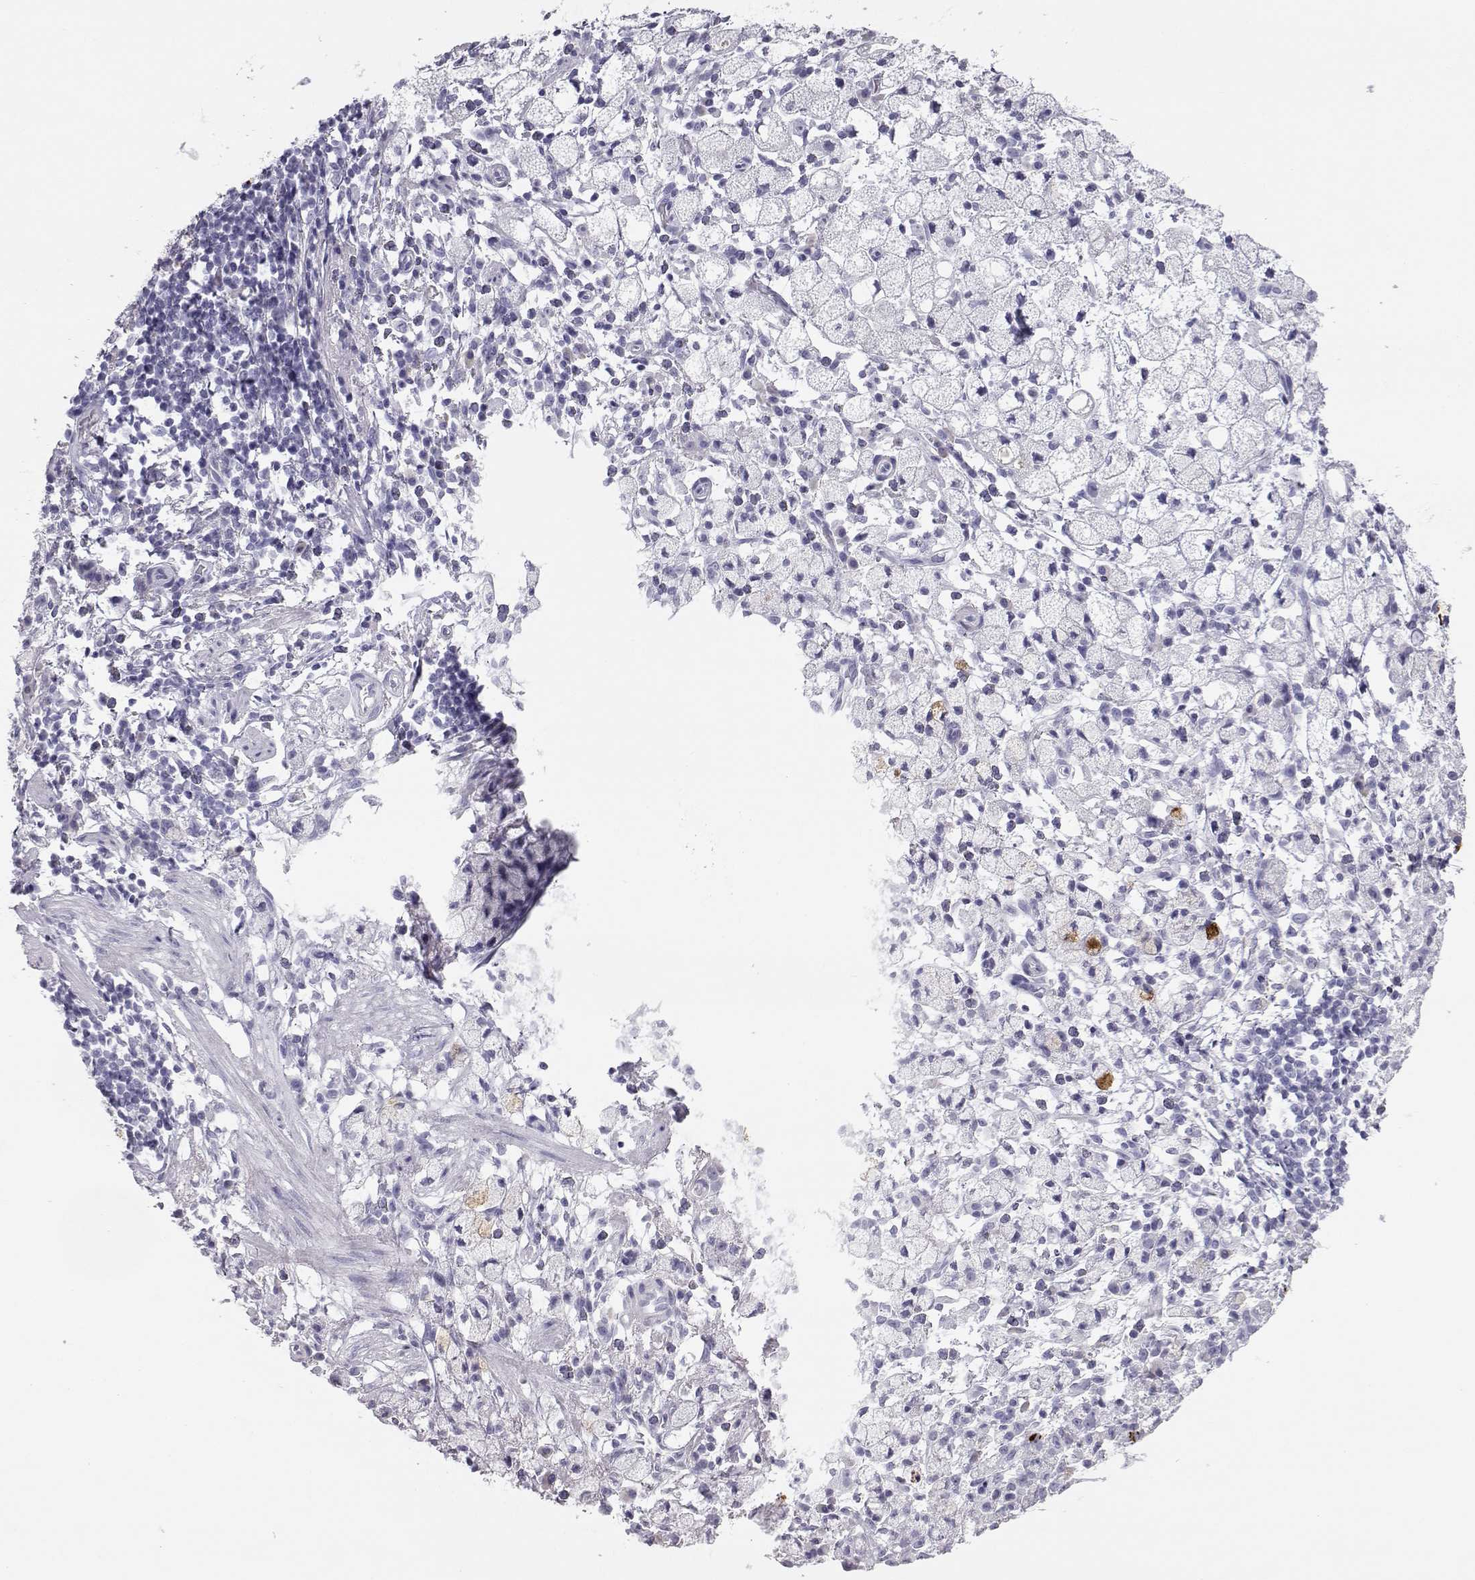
{"staining": {"intensity": "negative", "quantity": "none", "location": "none"}, "tissue": "stomach cancer", "cell_type": "Tumor cells", "image_type": "cancer", "snomed": [{"axis": "morphology", "description": "Adenocarcinoma, NOS"}, {"axis": "topography", "description": "Stomach"}], "caption": "Immunohistochemical staining of adenocarcinoma (stomach) displays no significant expression in tumor cells. The staining was performed using DAB (3,3'-diaminobenzidine) to visualize the protein expression in brown, while the nuclei were stained in blue with hematoxylin (Magnification: 20x).", "gene": "ITLN2", "patient": {"sex": "male", "age": 58}}